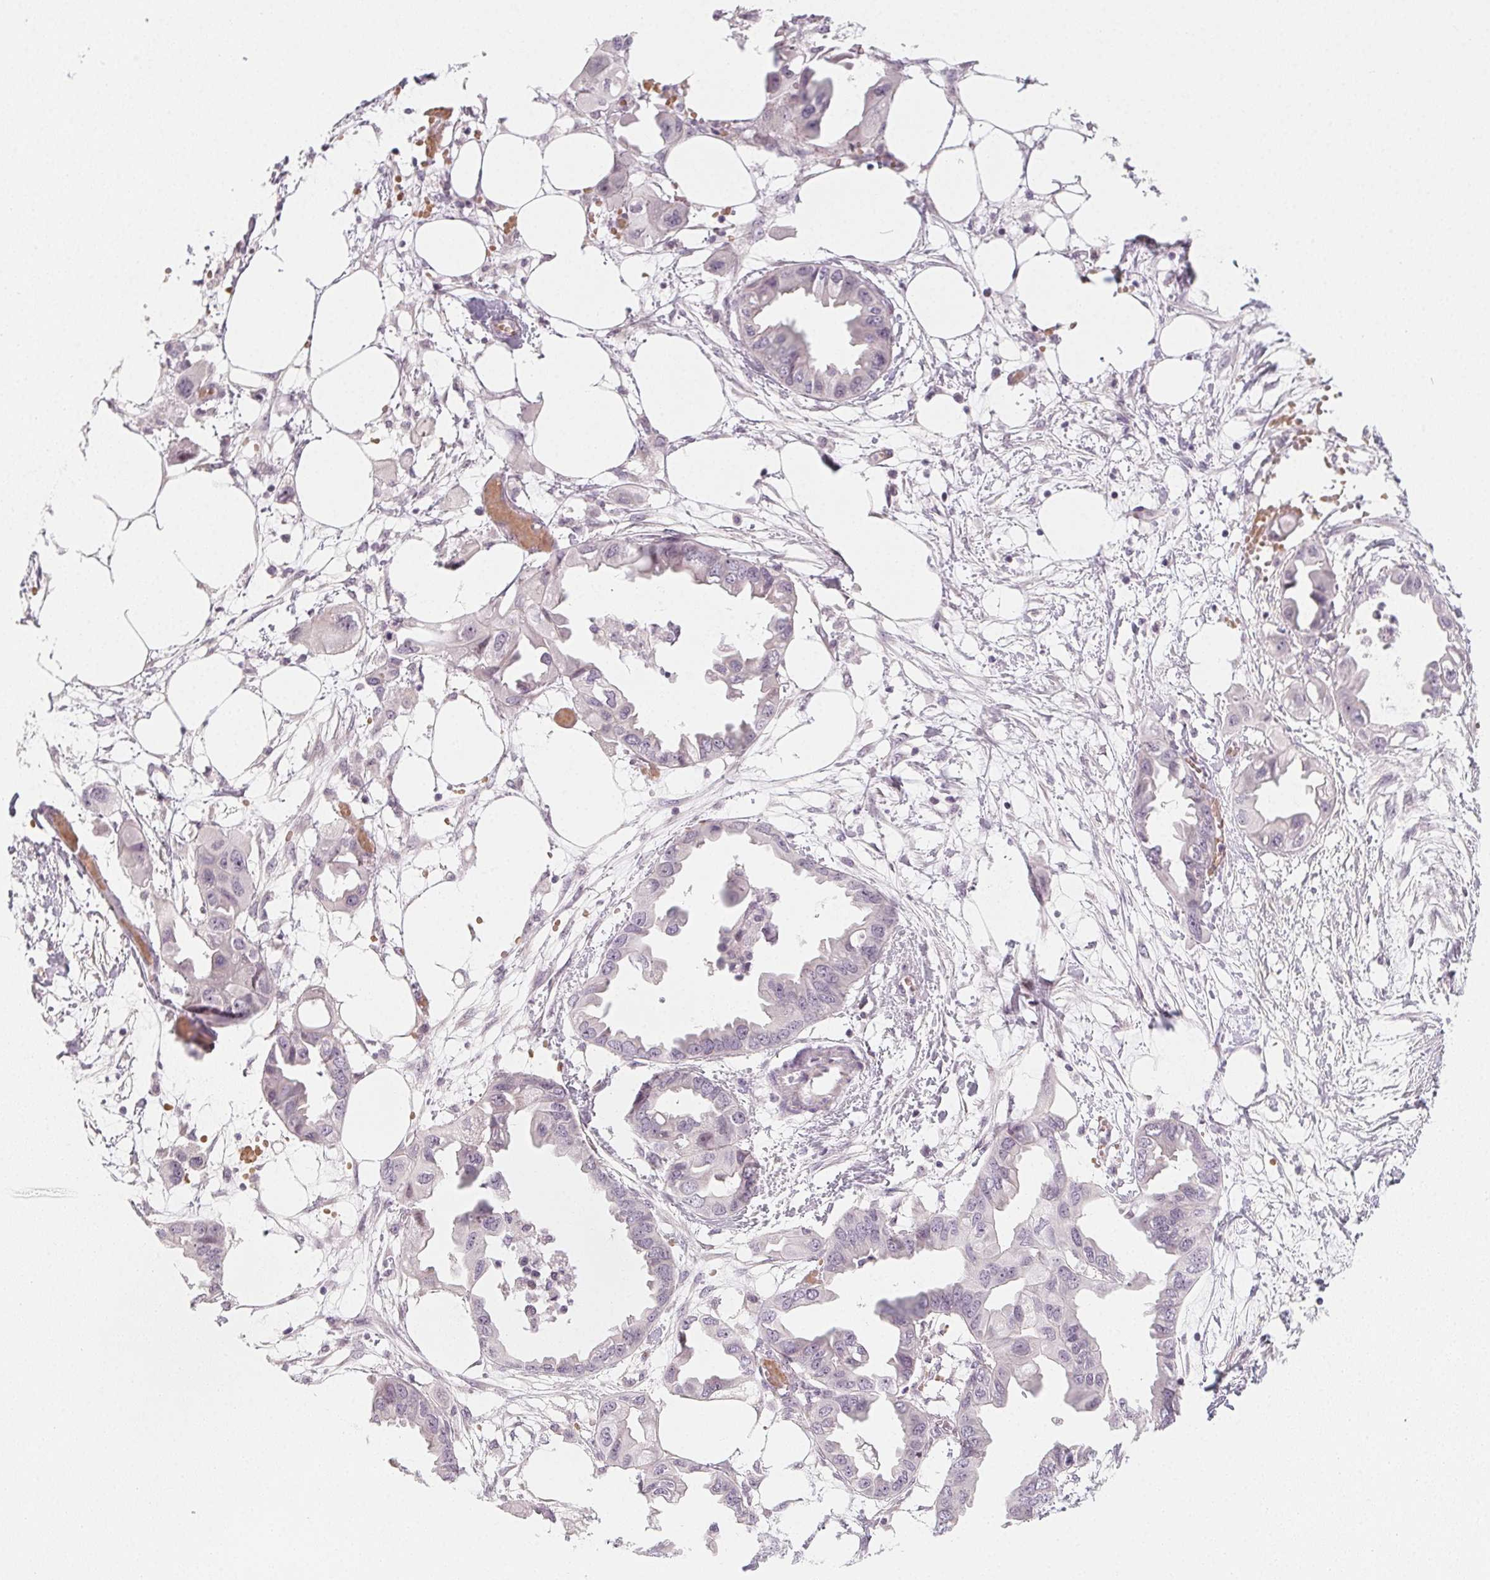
{"staining": {"intensity": "negative", "quantity": "none", "location": "none"}, "tissue": "endometrial cancer", "cell_type": "Tumor cells", "image_type": "cancer", "snomed": [{"axis": "morphology", "description": "Adenocarcinoma, NOS"}, {"axis": "morphology", "description": "Adenocarcinoma, metastatic, NOS"}, {"axis": "topography", "description": "Adipose tissue"}, {"axis": "topography", "description": "Endometrium"}], "caption": "Immunohistochemistry (IHC) of human endometrial cancer (adenocarcinoma) exhibits no staining in tumor cells.", "gene": "CCDC96", "patient": {"sex": "female", "age": 67}}